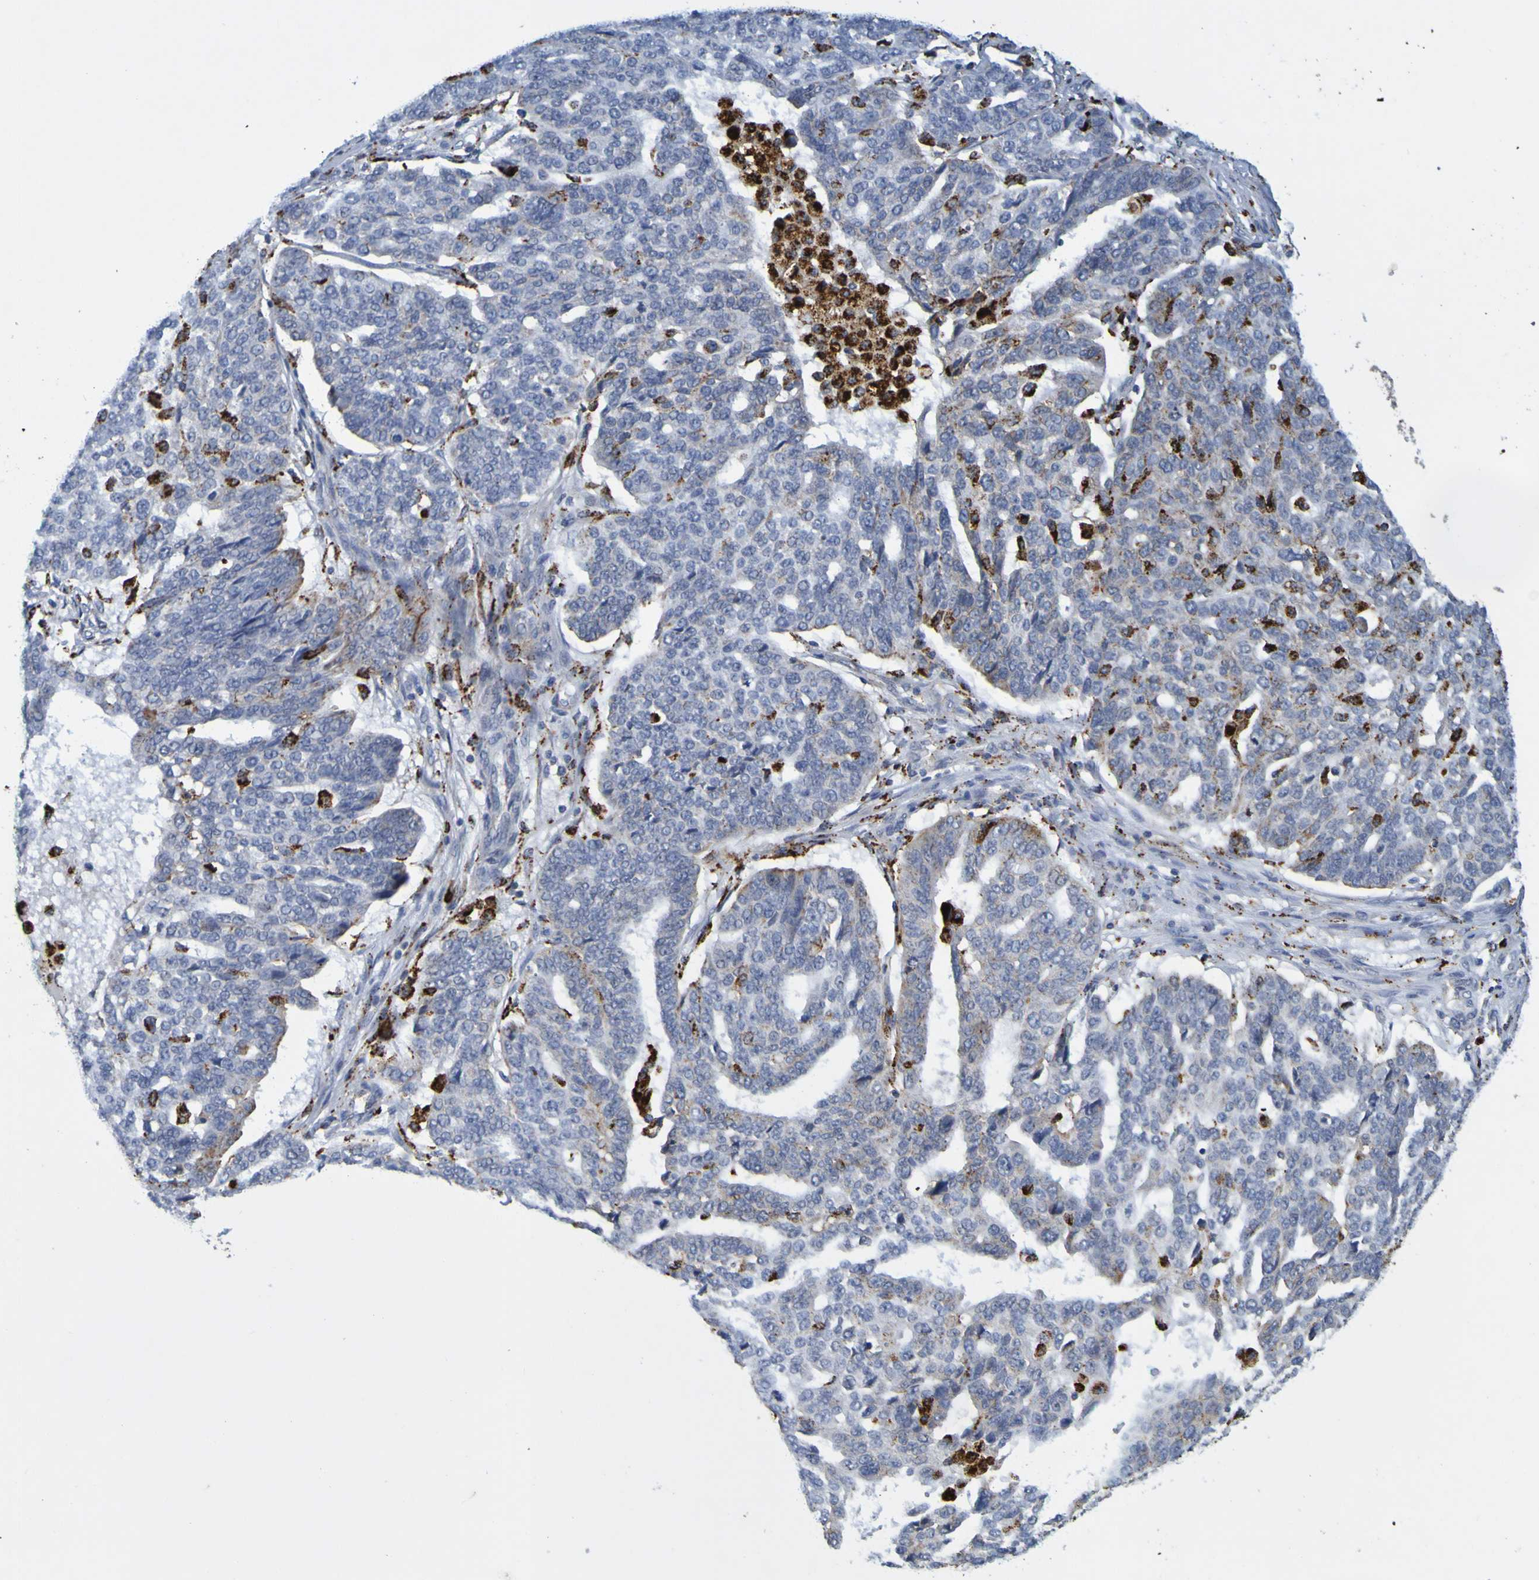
{"staining": {"intensity": "negative", "quantity": "none", "location": "none"}, "tissue": "ovarian cancer", "cell_type": "Tumor cells", "image_type": "cancer", "snomed": [{"axis": "morphology", "description": "Cystadenocarcinoma, serous, NOS"}, {"axis": "topography", "description": "Ovary"}], "caption": "Tumor cells show no significant staining in ovarian cancer. (Immunohistochemistry, brightfield microscopy, high magnification).", "gene": "TPH1", "patient": {"sex": "female", "age": 59}}